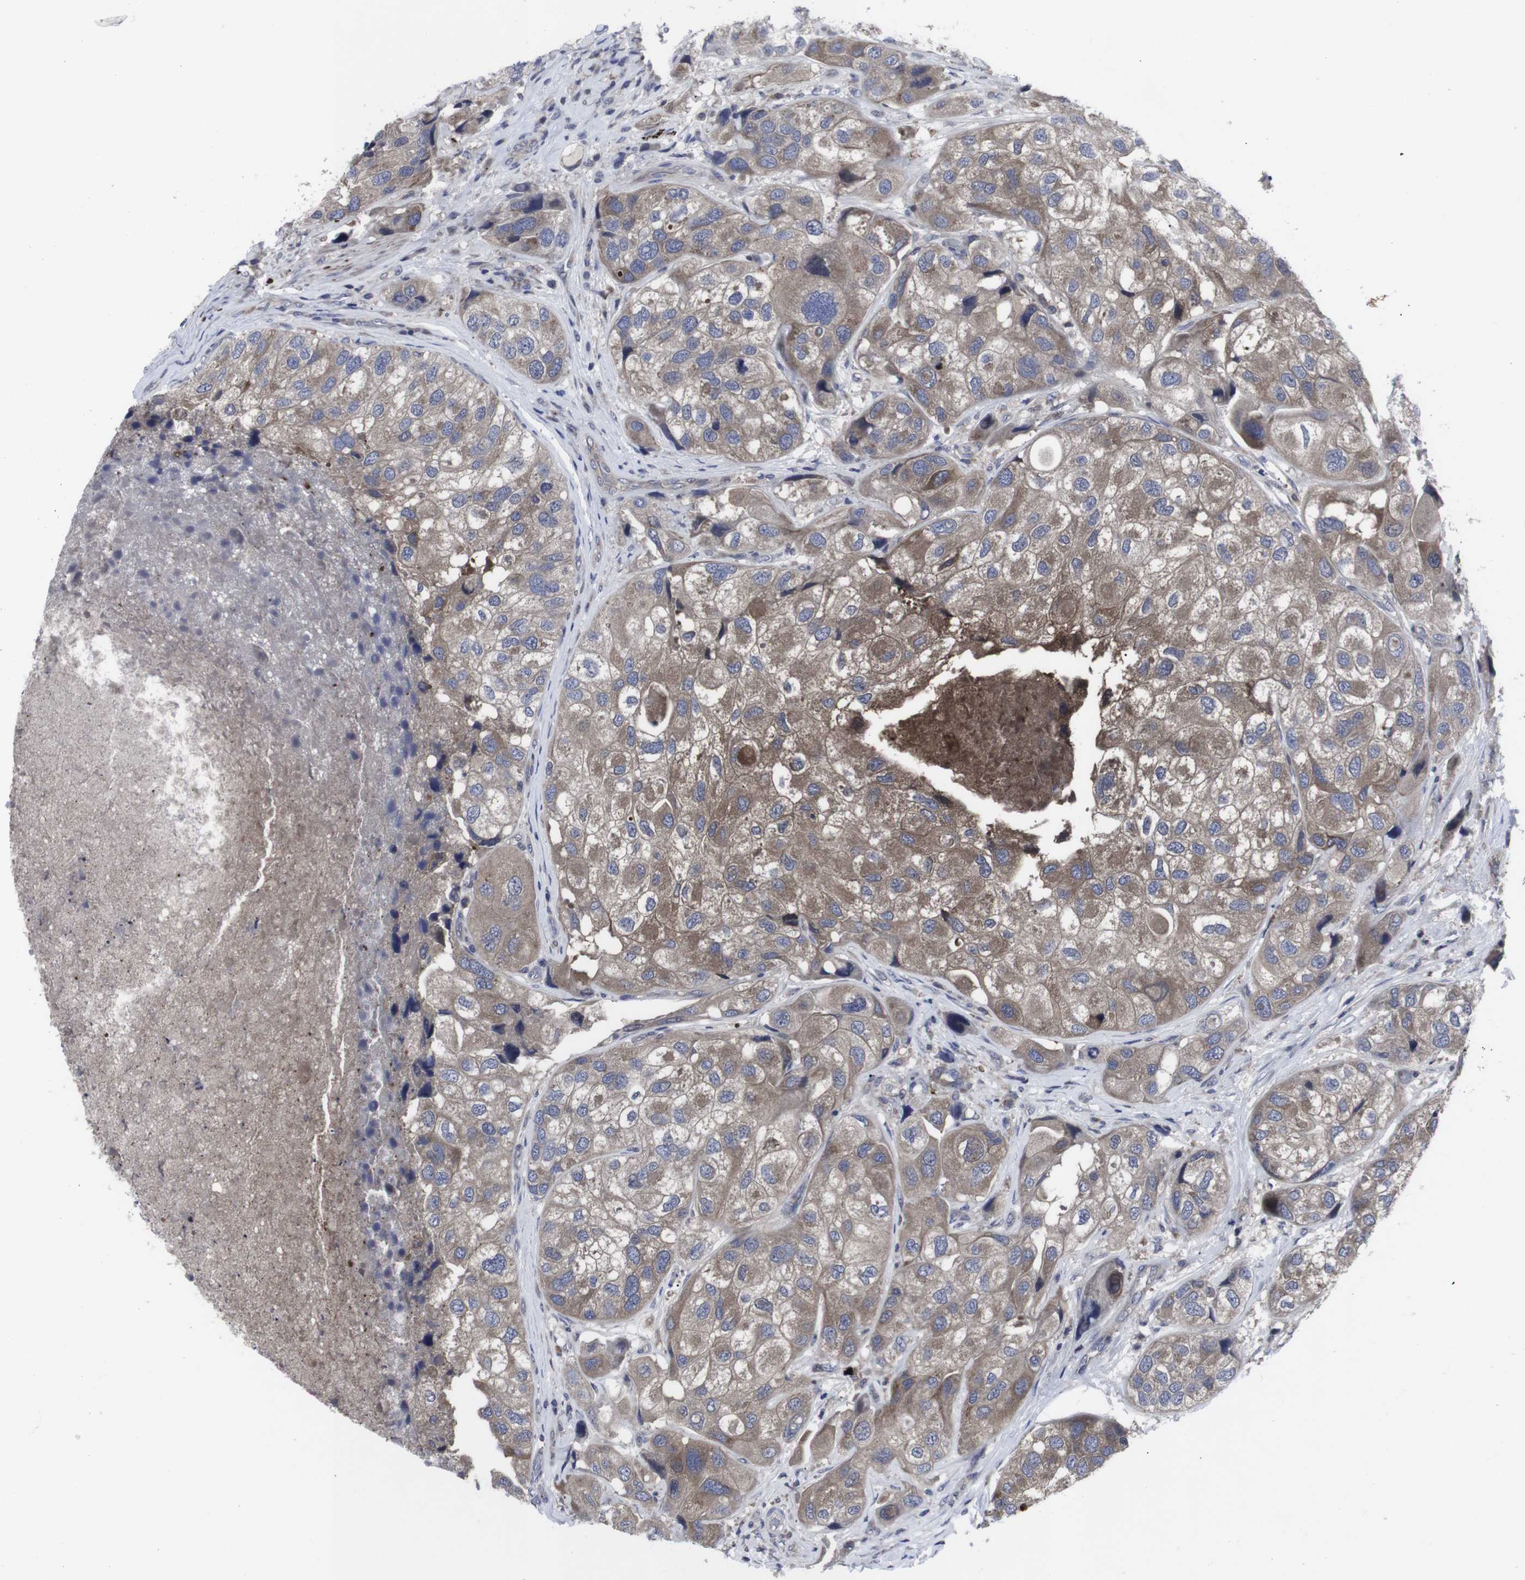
{"staining": {"intensity": "moderate", "quantity": ">75%", "location": "cytoplasmic/membranous"}, "tissue": "urothelial cancer", "cell_type": "Tumor cells", "image_type": "cancer", "snomed": [{"axis": "morphology", "description": "Urothelial carcinoma, High grade"}, {"axis": "topography", "description": "Urinary bladder"}], "caption": "Immunohistochemistry (IHC) histopathology image of human urothelial carcinoma (high-grade) stained for a protein (brown), which displays medium levels of moderate cytoplasmic/membranous staining in about >75% of tumor cells.", "gene": "HPRT1", "patient": {"sex": "female", "age": 64}}